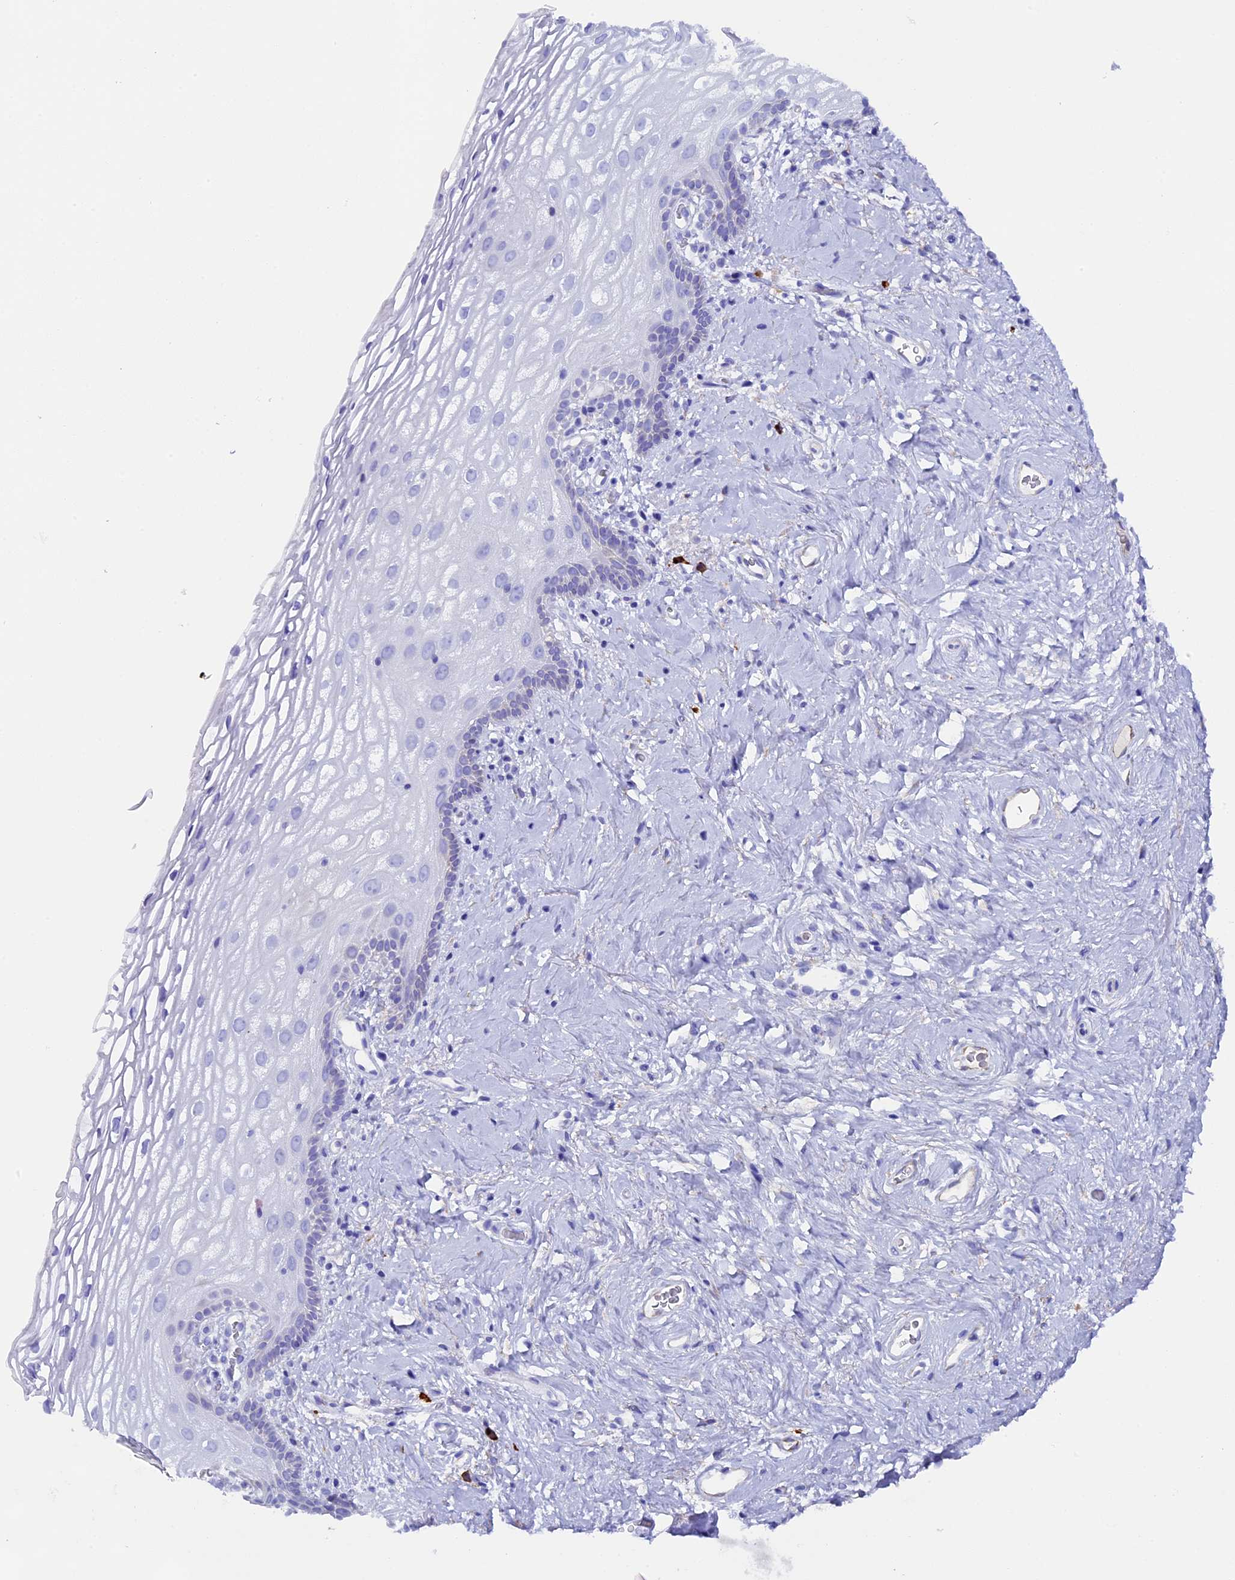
{"staining": {"intensity": "negative", "quantity": "none", "location": "none"}, "tissue": "vagina", "cell_type": "Squamous epithelial cells", "image_type": "normal", "snomed": [{"axis": "morphology", "description": "Normal tissue, NOS"}, {"axis": "morphology", "description": "Adenocarcinoma, NOS"}, {"axis": "topography", "description": "Rectum"}, {"axis": "topography", "description": "Vagina"}], "caption": "High magnification brightfield microscopy of unremarkable vagina stained with DAB (brown) and counterstained with hematoxylin (blue): squamous epithelial cells show no significant expression. (Stains: DAB immunohistochemistry with hematoxylin counter stain, Microscopy: brightfield microscopy at high magnification).", "gene": "FKBP11", "patient": {"sex": "female", "age": 71}}